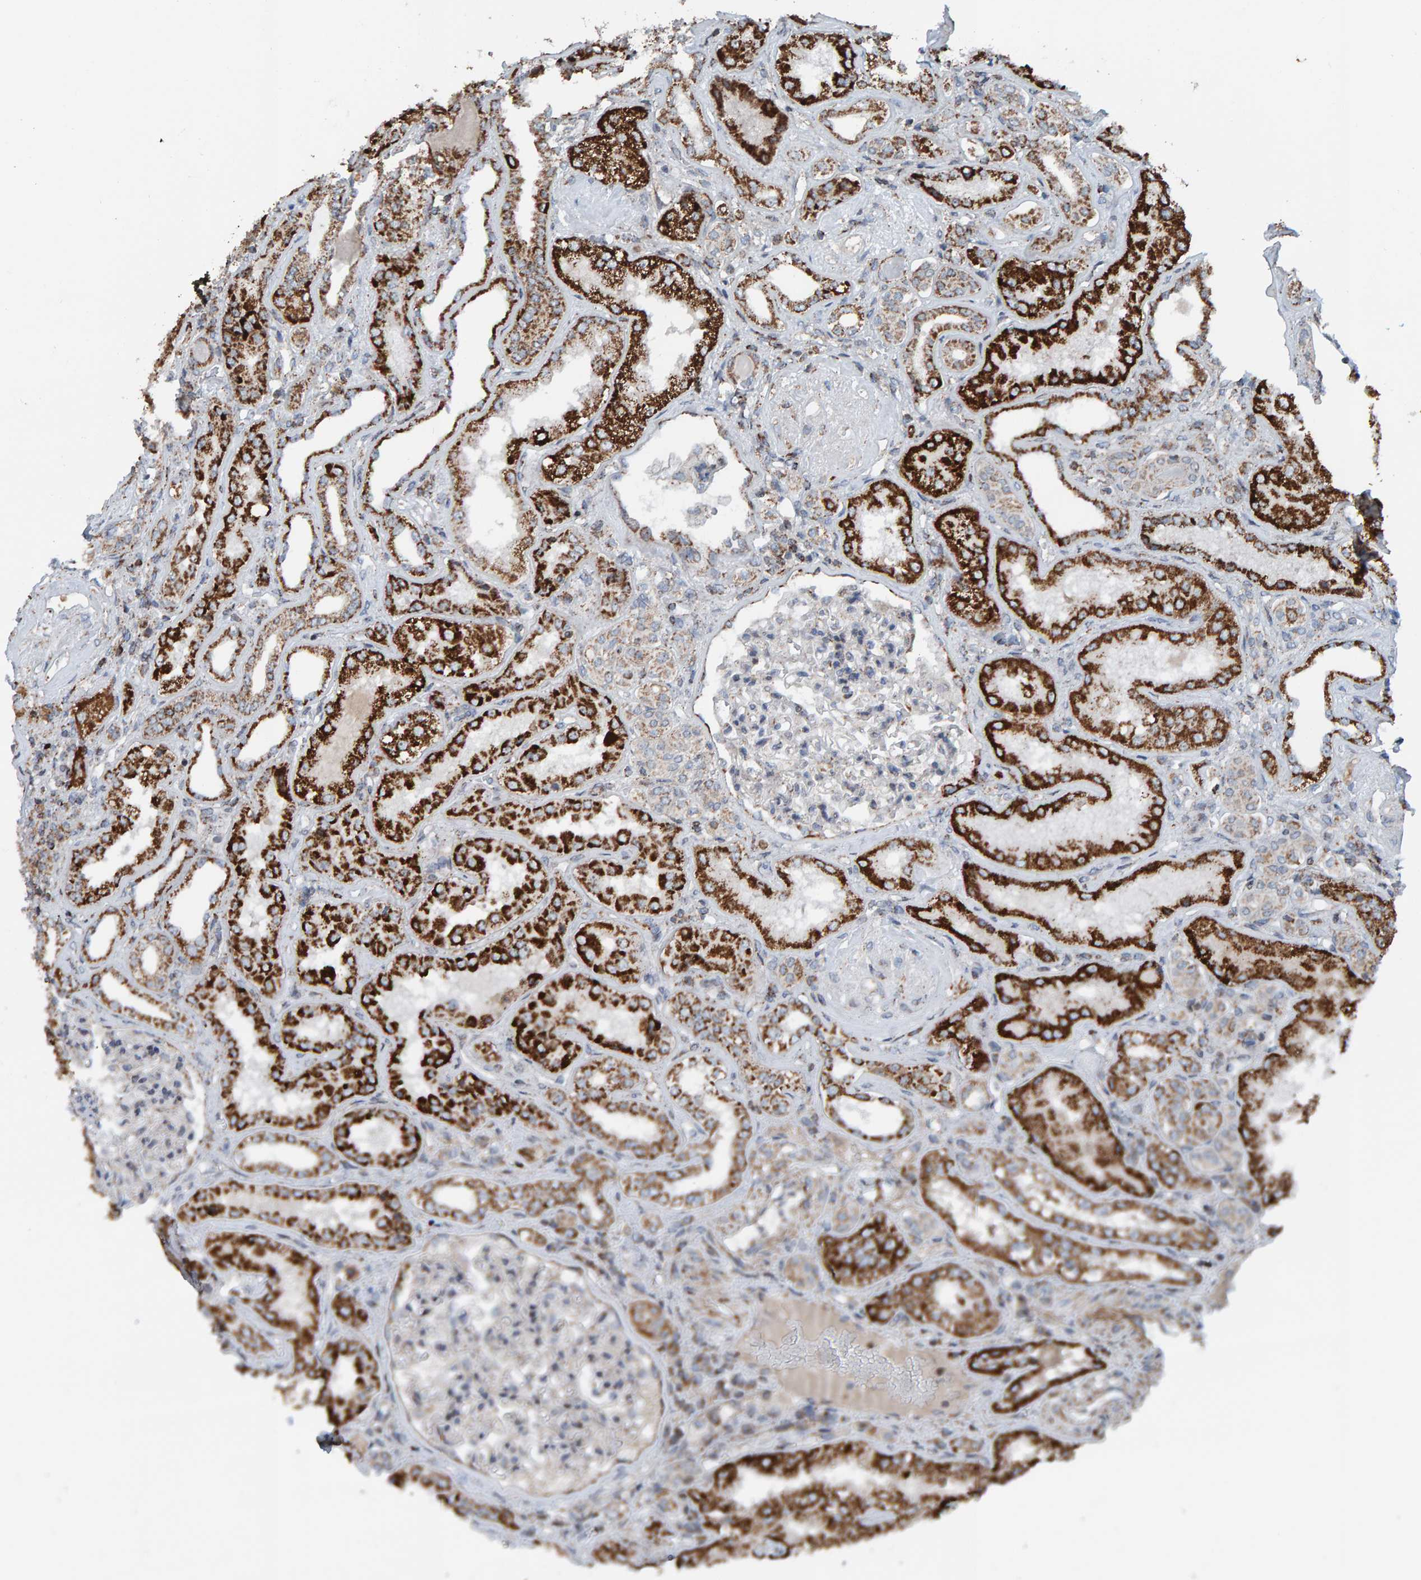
{"staining": {"intensity": "negative", "quantity": "none", "location": "none"}, "tissue": "kidney", "cell_type": "Cells in glomeruli", "image_type": "normal", "snomed": [{"axis": "morphology", "description": "Normal tissue, NOS"}, {"axis": "topography", "description": "Kidney"}], "caption": "Cells in glomeruli are negative for brown protein staining in unremarkable kidney. (Stains: DAB immunohistochemistry (IHC) with hematoxylin counter stain, Microscopy: brightfield microscopy at high magnification).", "gene": "ZNF48", "patient": {"sex": "female", "age": 56}}